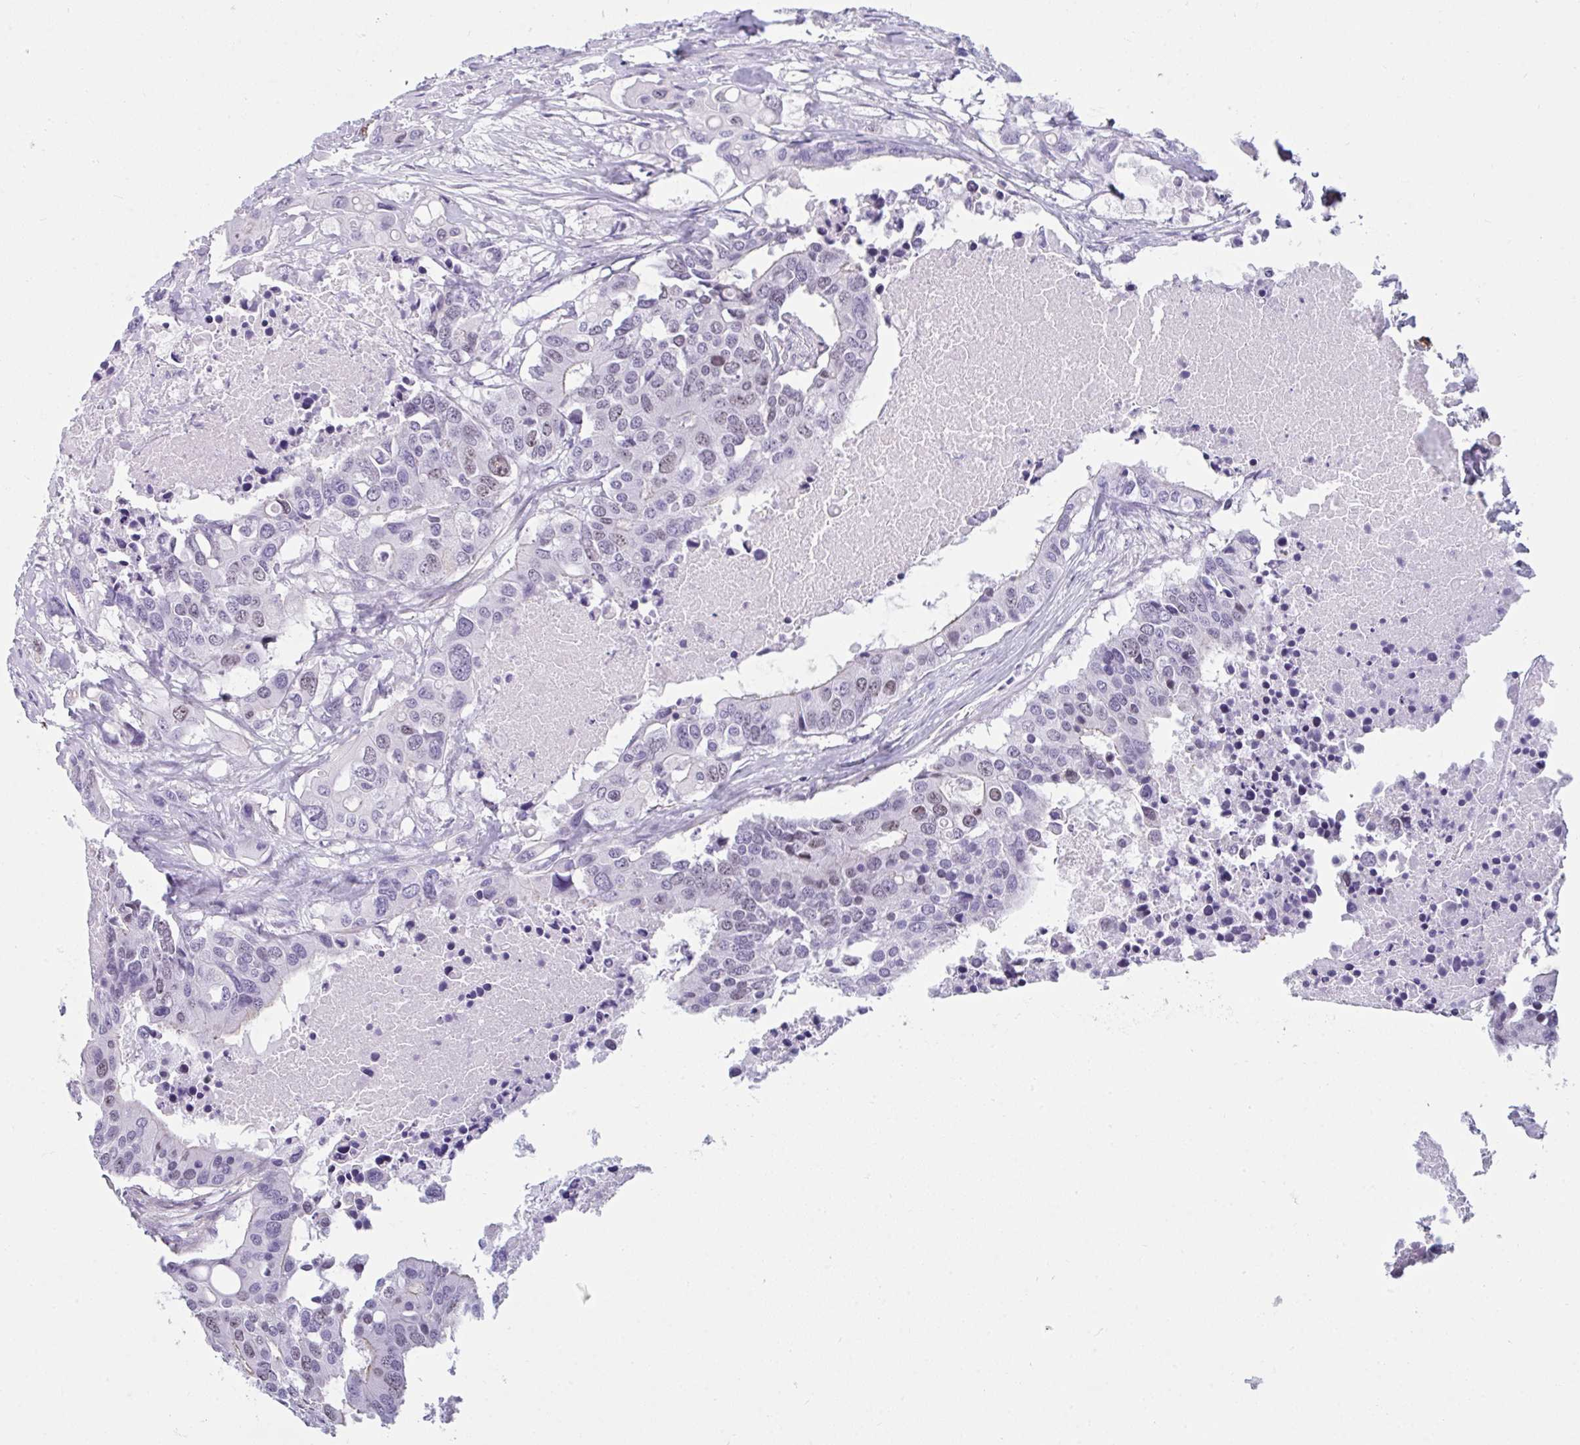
{"staining": {"intensity": "weak", "quantity": "25%-75%", "location": "nuclear"}, "tissue": "colorectal cancer", "cell_type": "Tumor cells", "image_type": "cancer", "snomed": [{"axis": "morphology", "description": "Adenocarcinoma, NOS"}, {"axis": "topography", "description": "Colon"}], "caption": "Immunohistochemical staining of human colorectal cancer (adenocarcinoma) reveals low levels of weak nuclear protein positivity in about 25%-75% of tumor cells.", "gene": "SUZ12", "patient": {"sex": "male", "age": 77}}